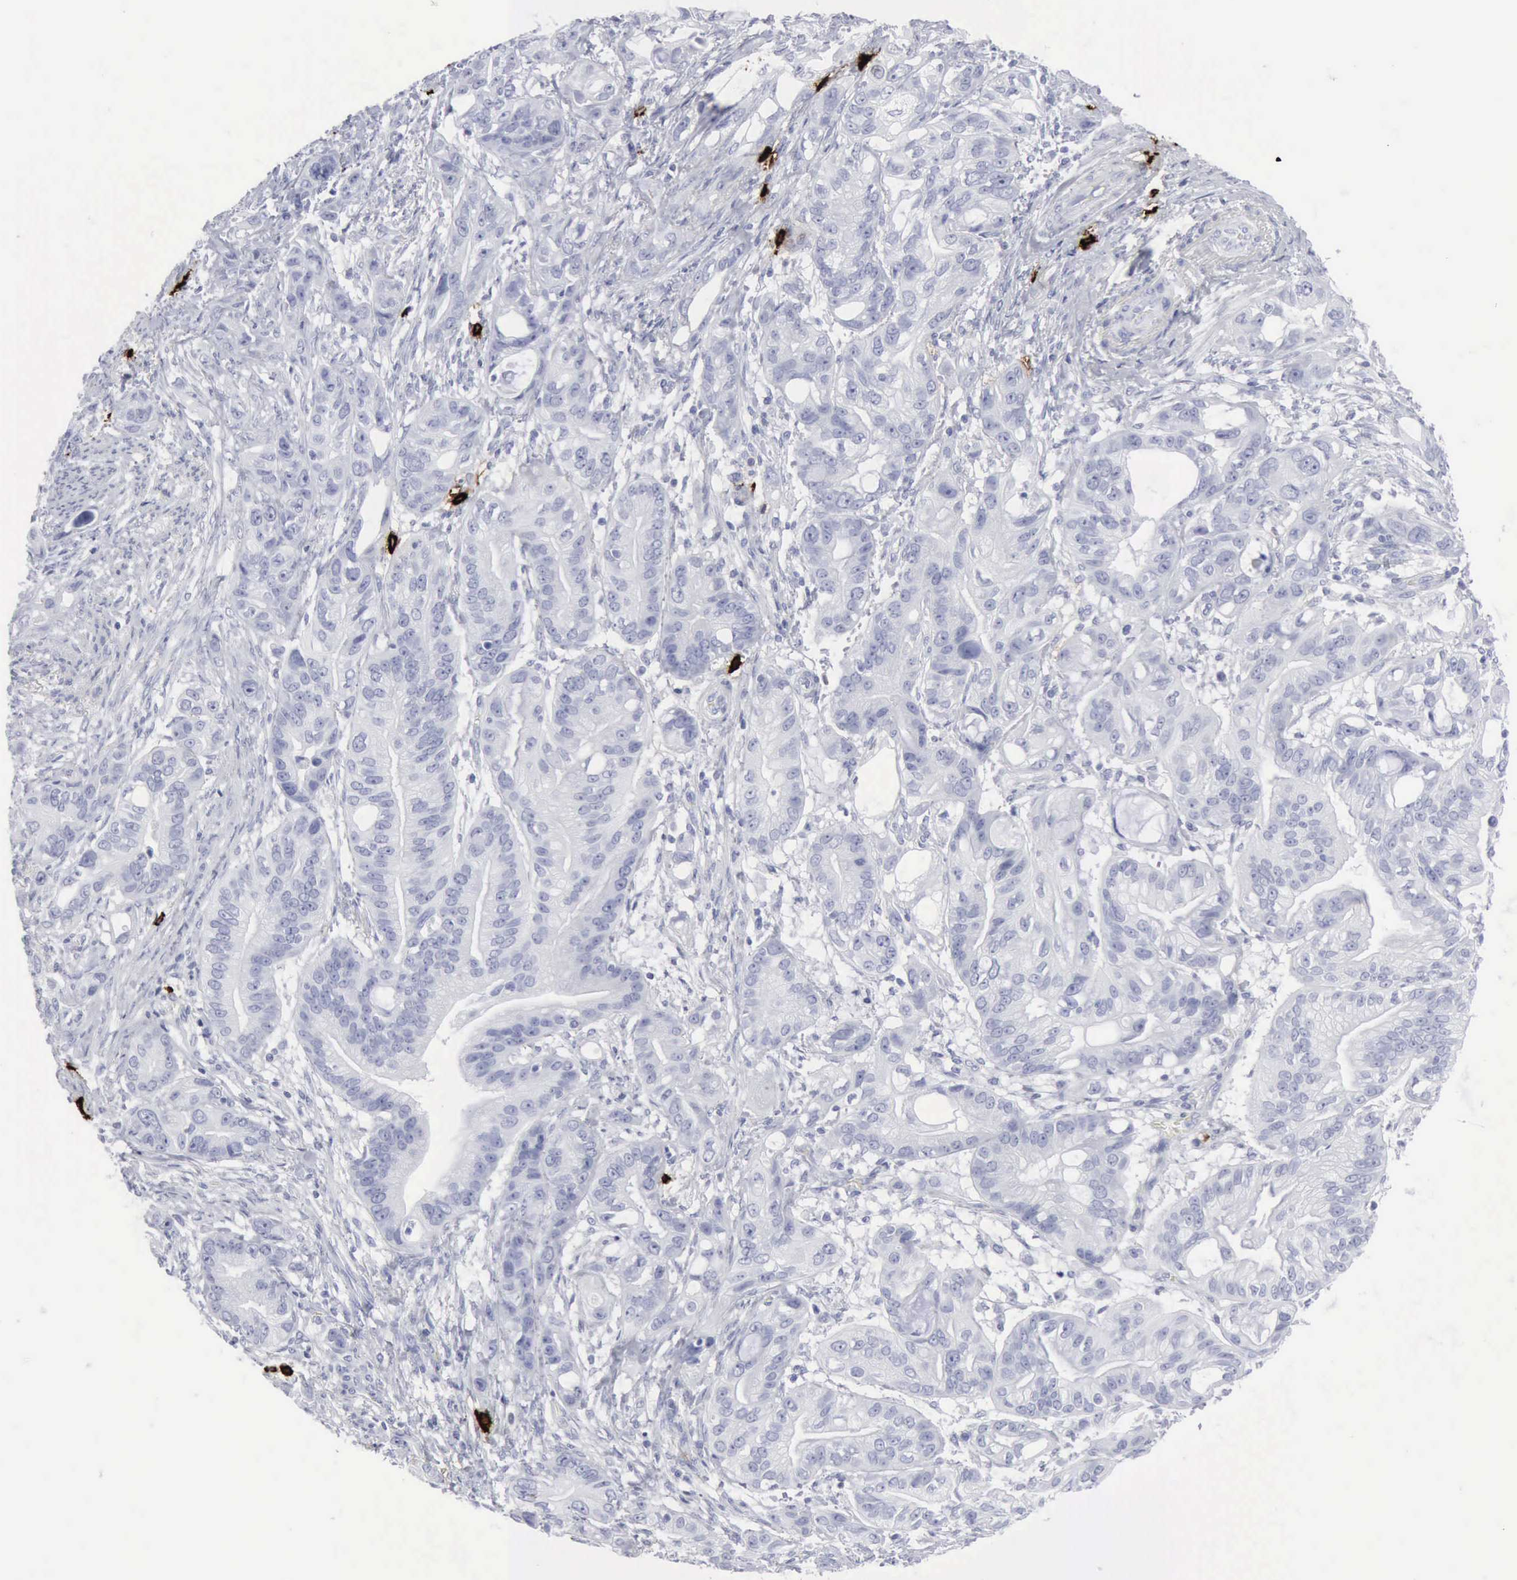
{"staining": {"intensity": "negative", "quantity": "none", "location": "none"}, "tissue": "stomach cancer", "cell_type": "Tumor cells", "image_type": "cancer", "snomed": [{"axis": "morphology", "description": "Adenocarcinoma, NOS"}, {"axis": "topography", "description": "Stomach, upper"}], "caption": "Histopathology image shows no significant protein expression in tumor cells of stomach cancer.", "gene": "CMA1", "patient": {"sex": "male", "age": 47}}